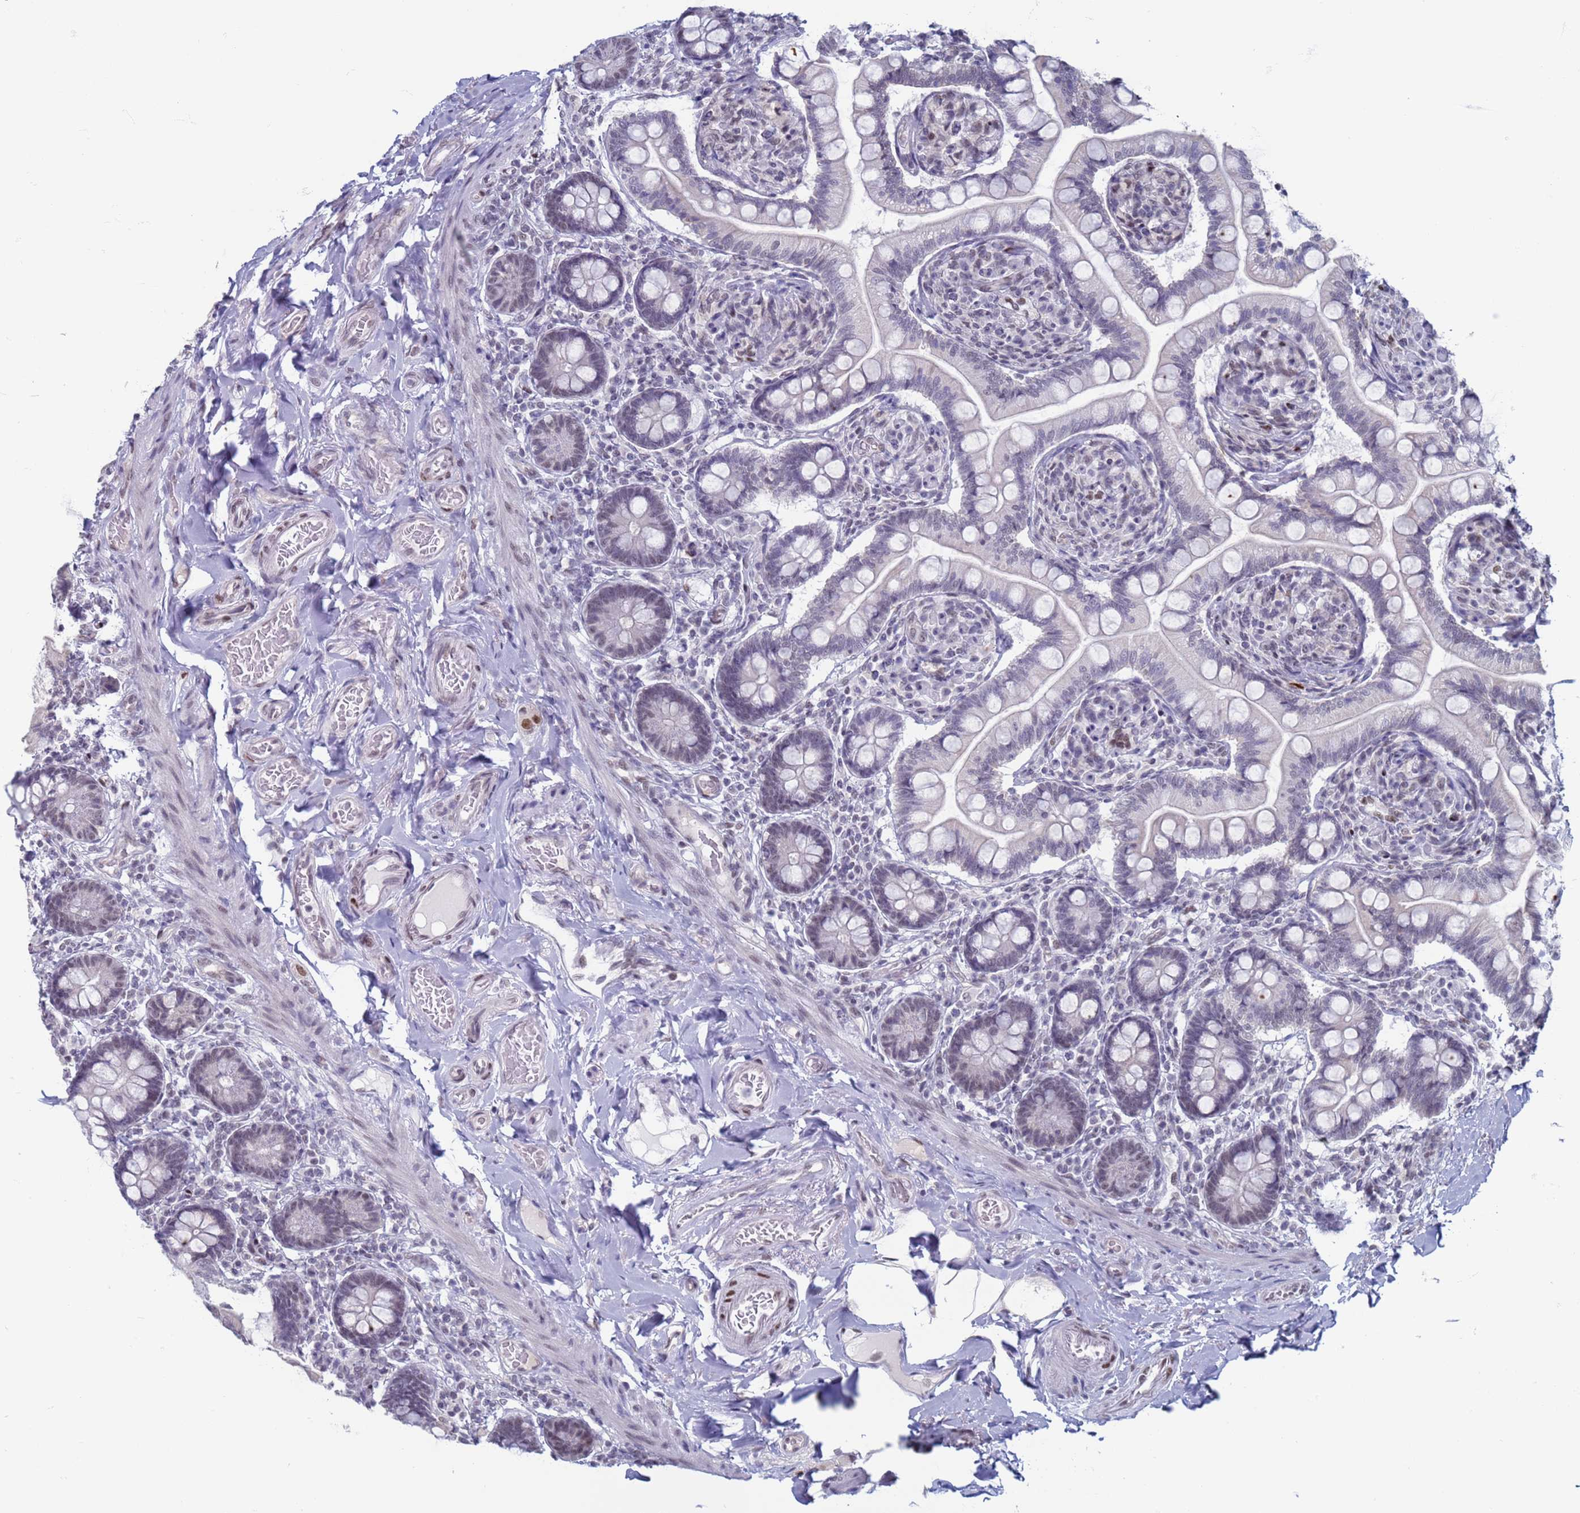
{"staining": {"intensity": "negative", "quantity": "none", "location": "none"}, "tissue": "small intestine", "cell_type": "Glandular cells", "image_type": "normal", "snomed": [{"axis": "morphology", "description": "Normal tissue, NOS"}, {"axis": "topography", "description": "Small intestine"}], "caption": "IHC image of benign small intestine stained for a protein (brown), which exhibits no staining in glandular cells.", "gene": "SAE1", "patient": {"sex": "female", "age": 64}}